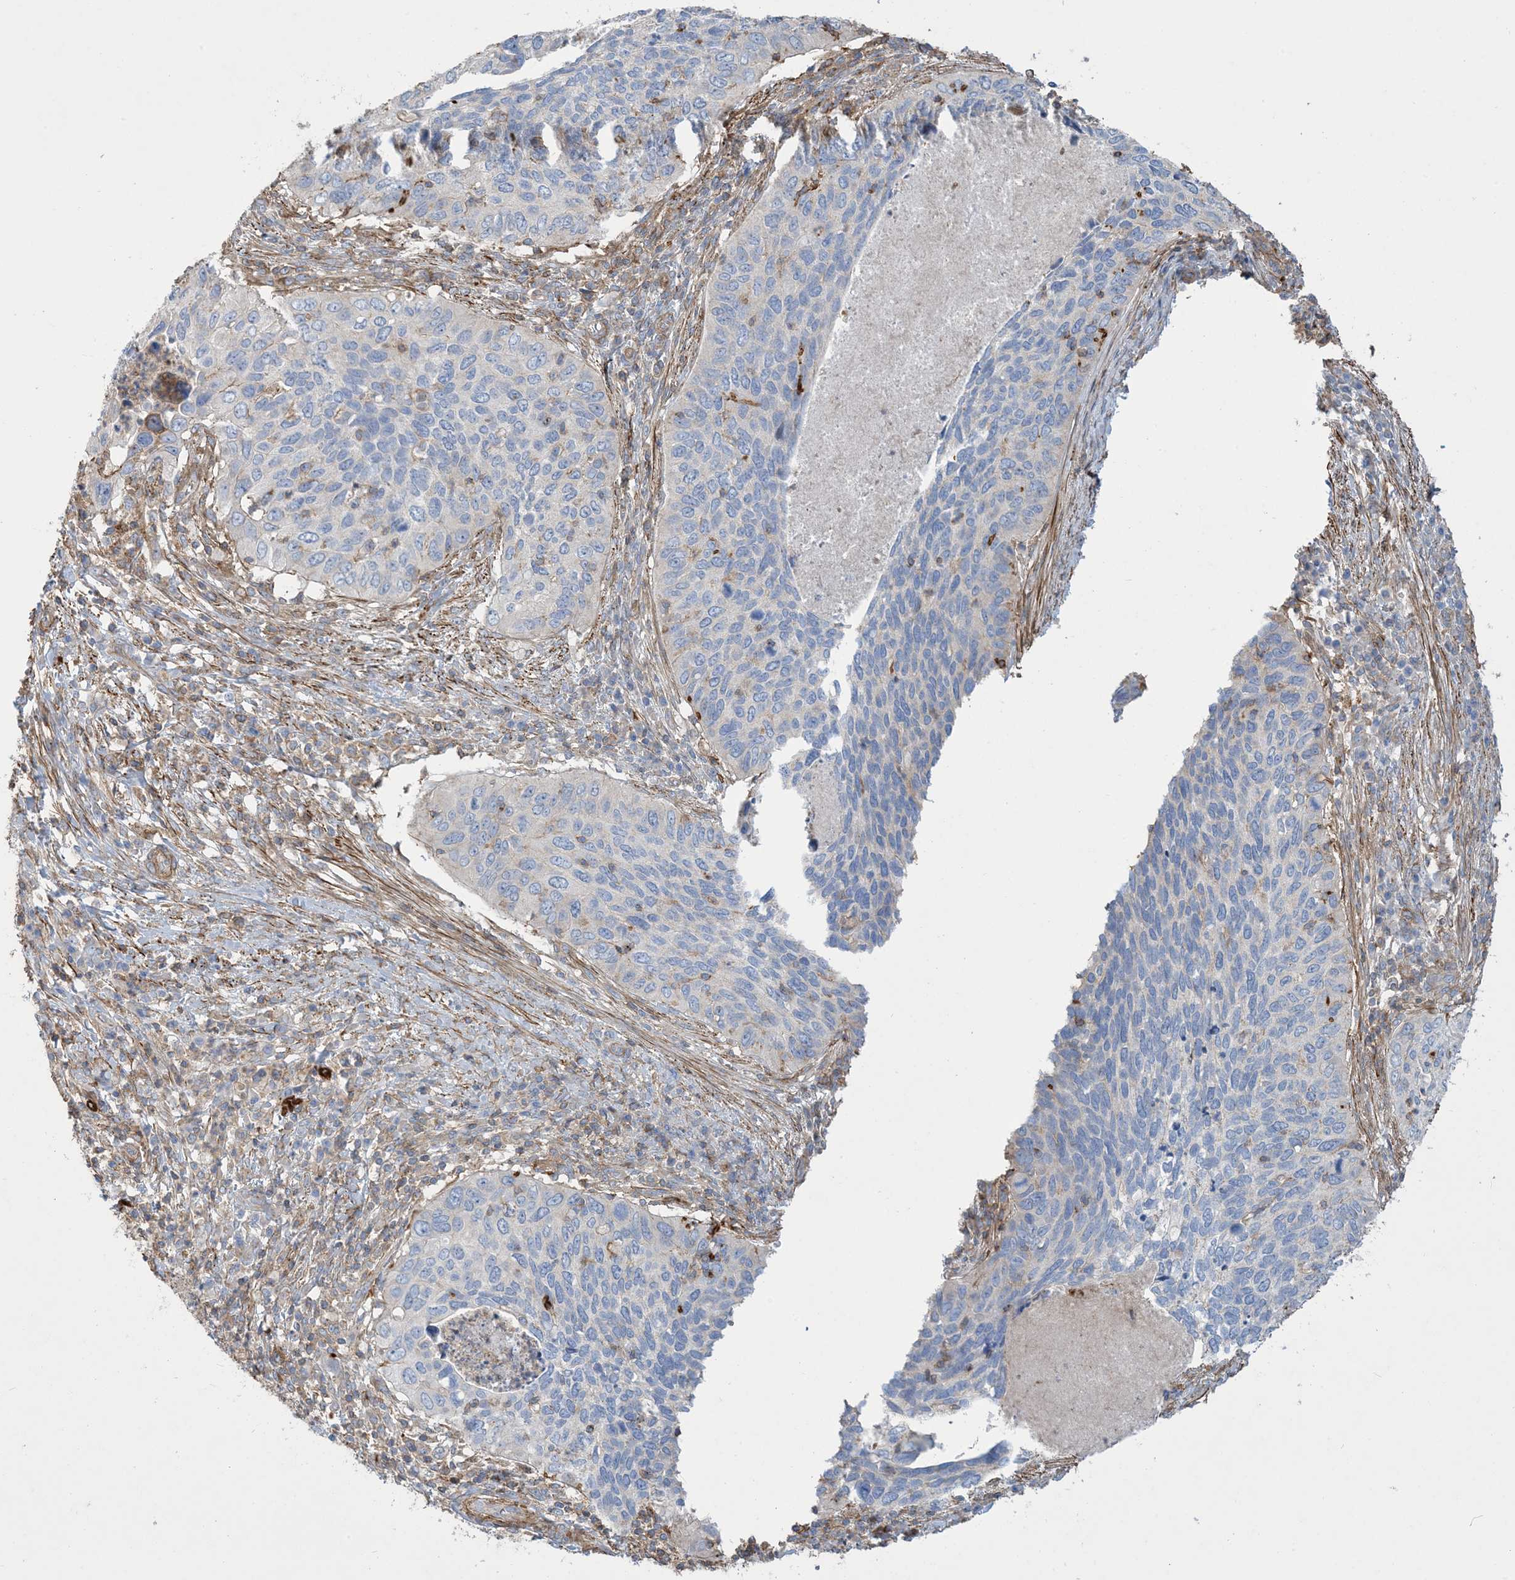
{"staining": {"intensity": "negative", "quantity": "none", "location": "none"}, "tissue": "cervical cancer", "cell_type": "Tumor cells", "image_type": "cancer", "snomed": [{"axis": "morphology", "description": "Squamous cell carcinoma, NOS"}, {"axis": "topography", "description": "Cervix"}], "caption": "A histopathology image of cervical cancer (squamous cell carcinoma) stained for a protein reveals no brown staining in tumor cells.", "gene": "GTF3C2", "patient": {"sex": "female", "age": 38}}